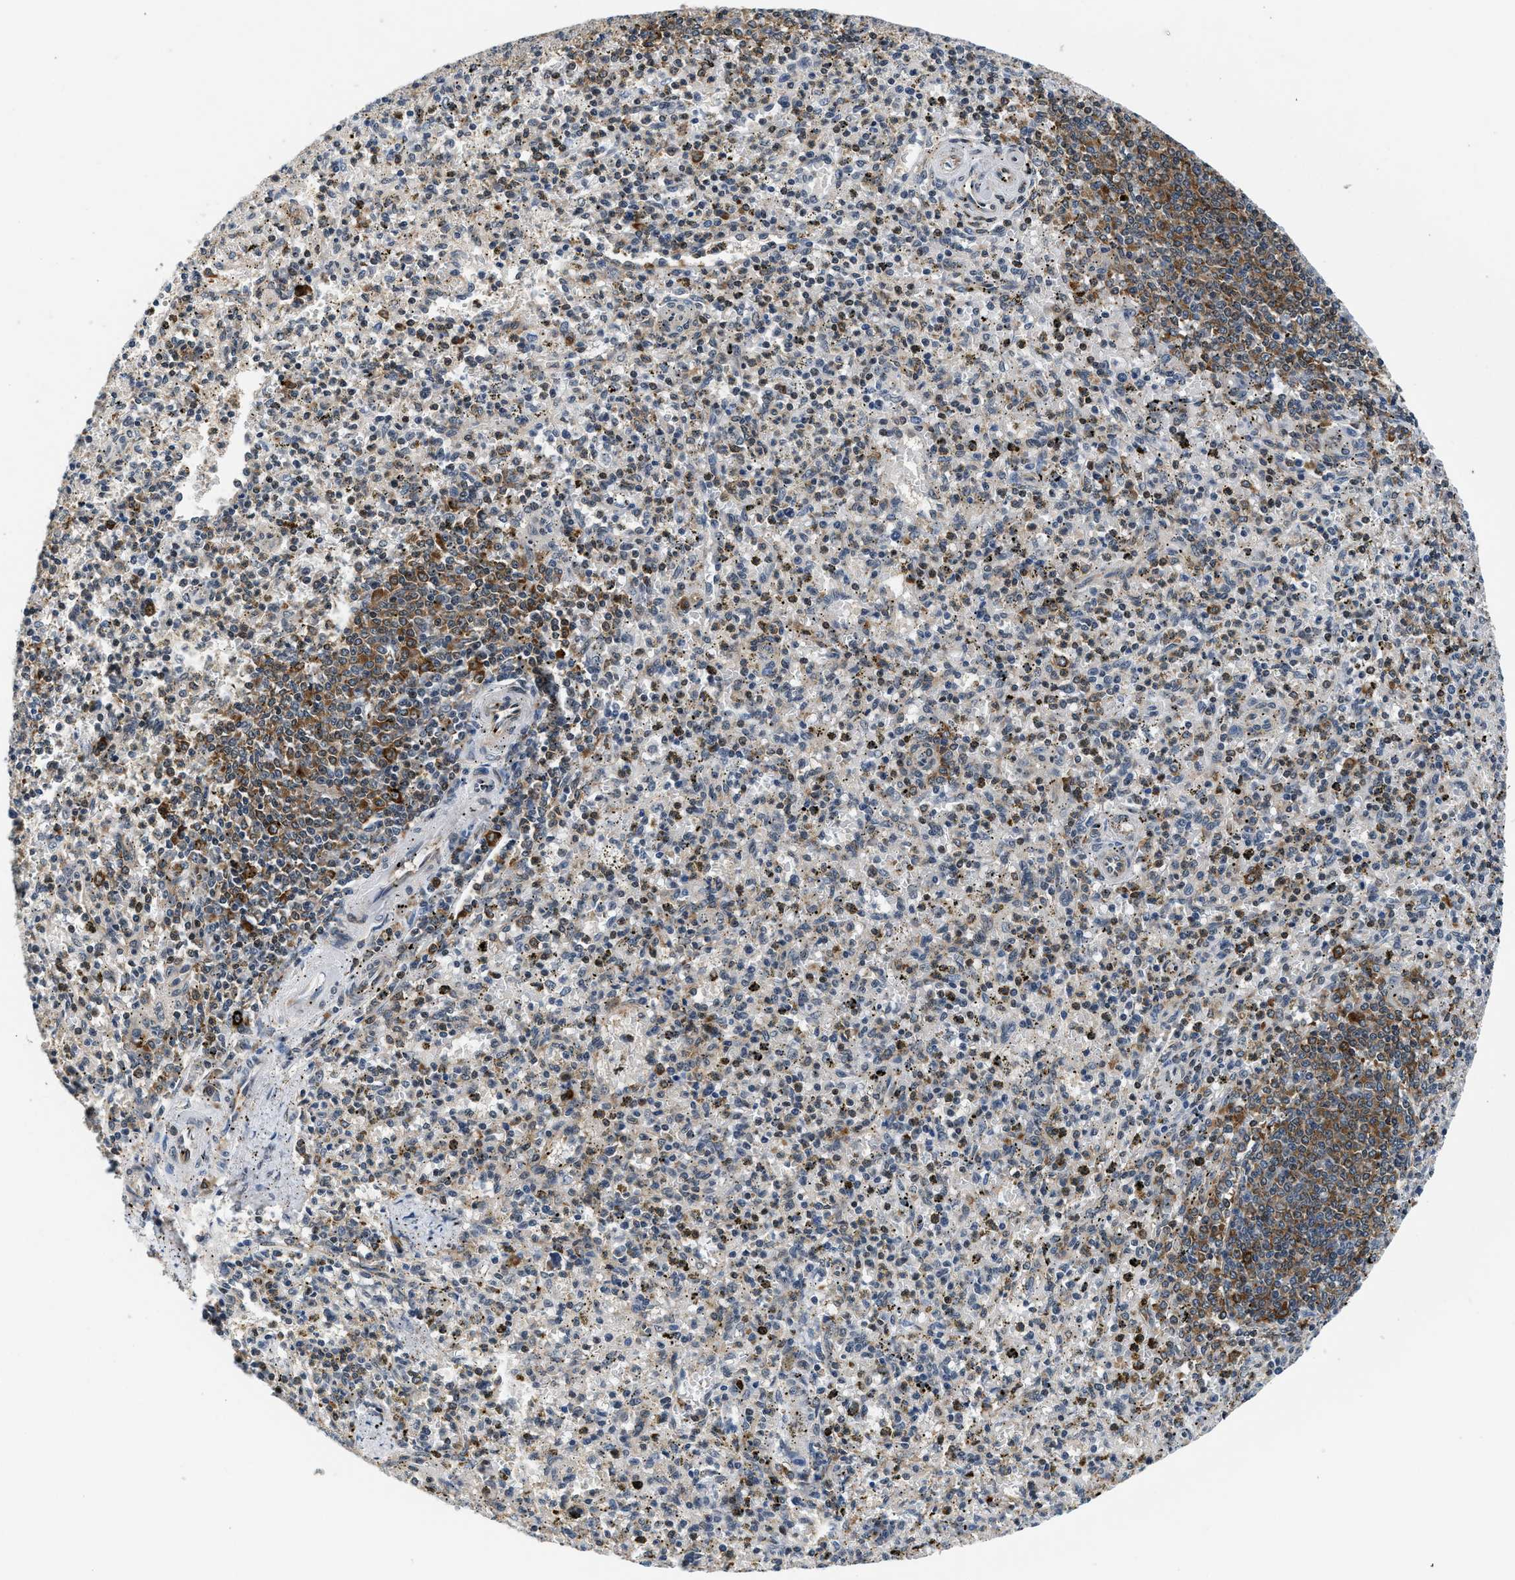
{"staining": {"intensity": "weak", "quantity": "<25%", "location": "cytoplasmic/membranous"}, "tissue": "spleen", "cell_type": "Cells in red pulp", "image_type": "normal", "snomed": [{"axis": "morphology", "description": "Normal tissue, NOS"}, {"axis": "topography", "description": "Spleen"}], "caption": "This is an IHC micrograph of unremarkable spleen. There is no positivity in cells in red pulp.", "gene": "PA2G4", "patient": {"sex": "male", "age": 72}}